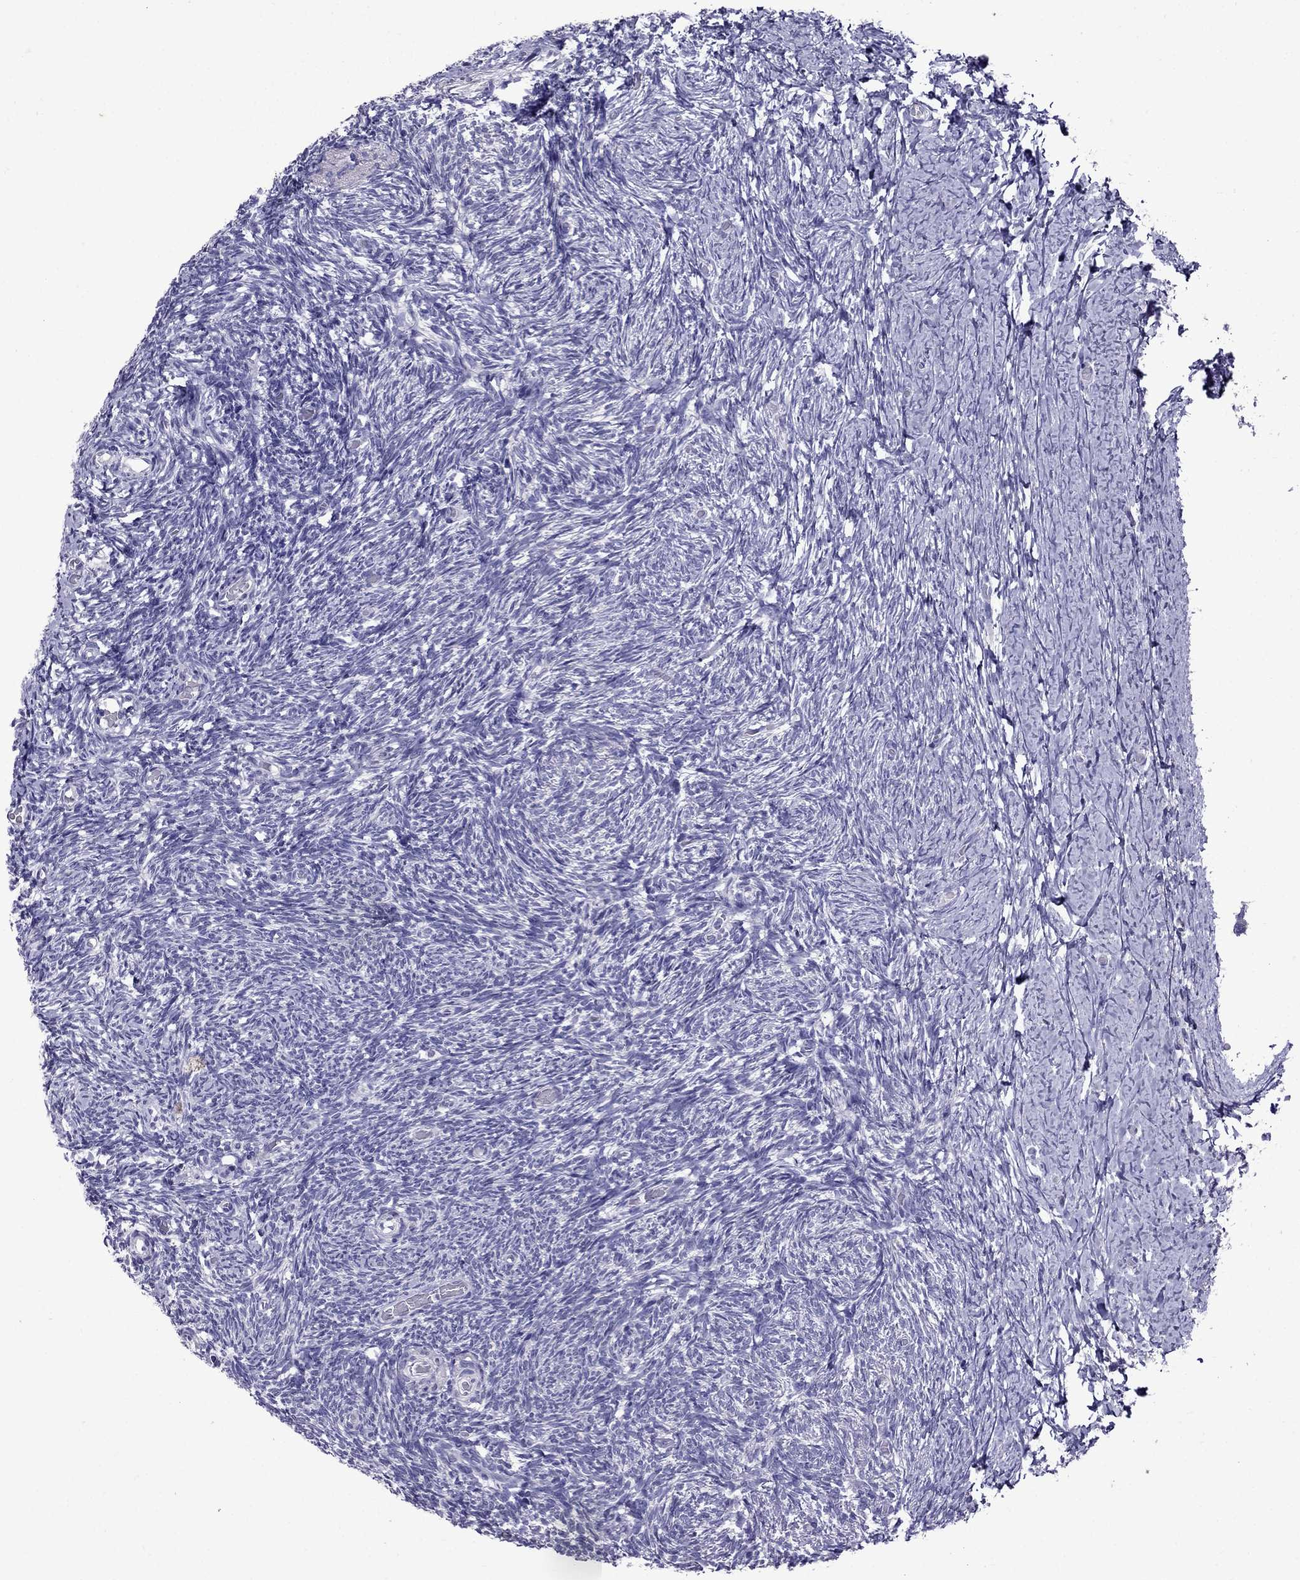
{"staining": {"intensity": "negative", "quantity": "none", "location": "none"}, "tissue": "ovary", "cell_type": "Follicle cells", "image_type": "normal", "snomed": [{"axis": "morphology", "description": "Normal tissue, NOS"}, {"axis": "topography", "description": "Ovary"}], "caption": "DAB (3,3'-diaminobenzidine) immunohistochemical staining of normal human ovary demonstrates no significant expression in follicle cells.", "gene": "OXCT2", "patient": {"sex": "female", "age": 39}}